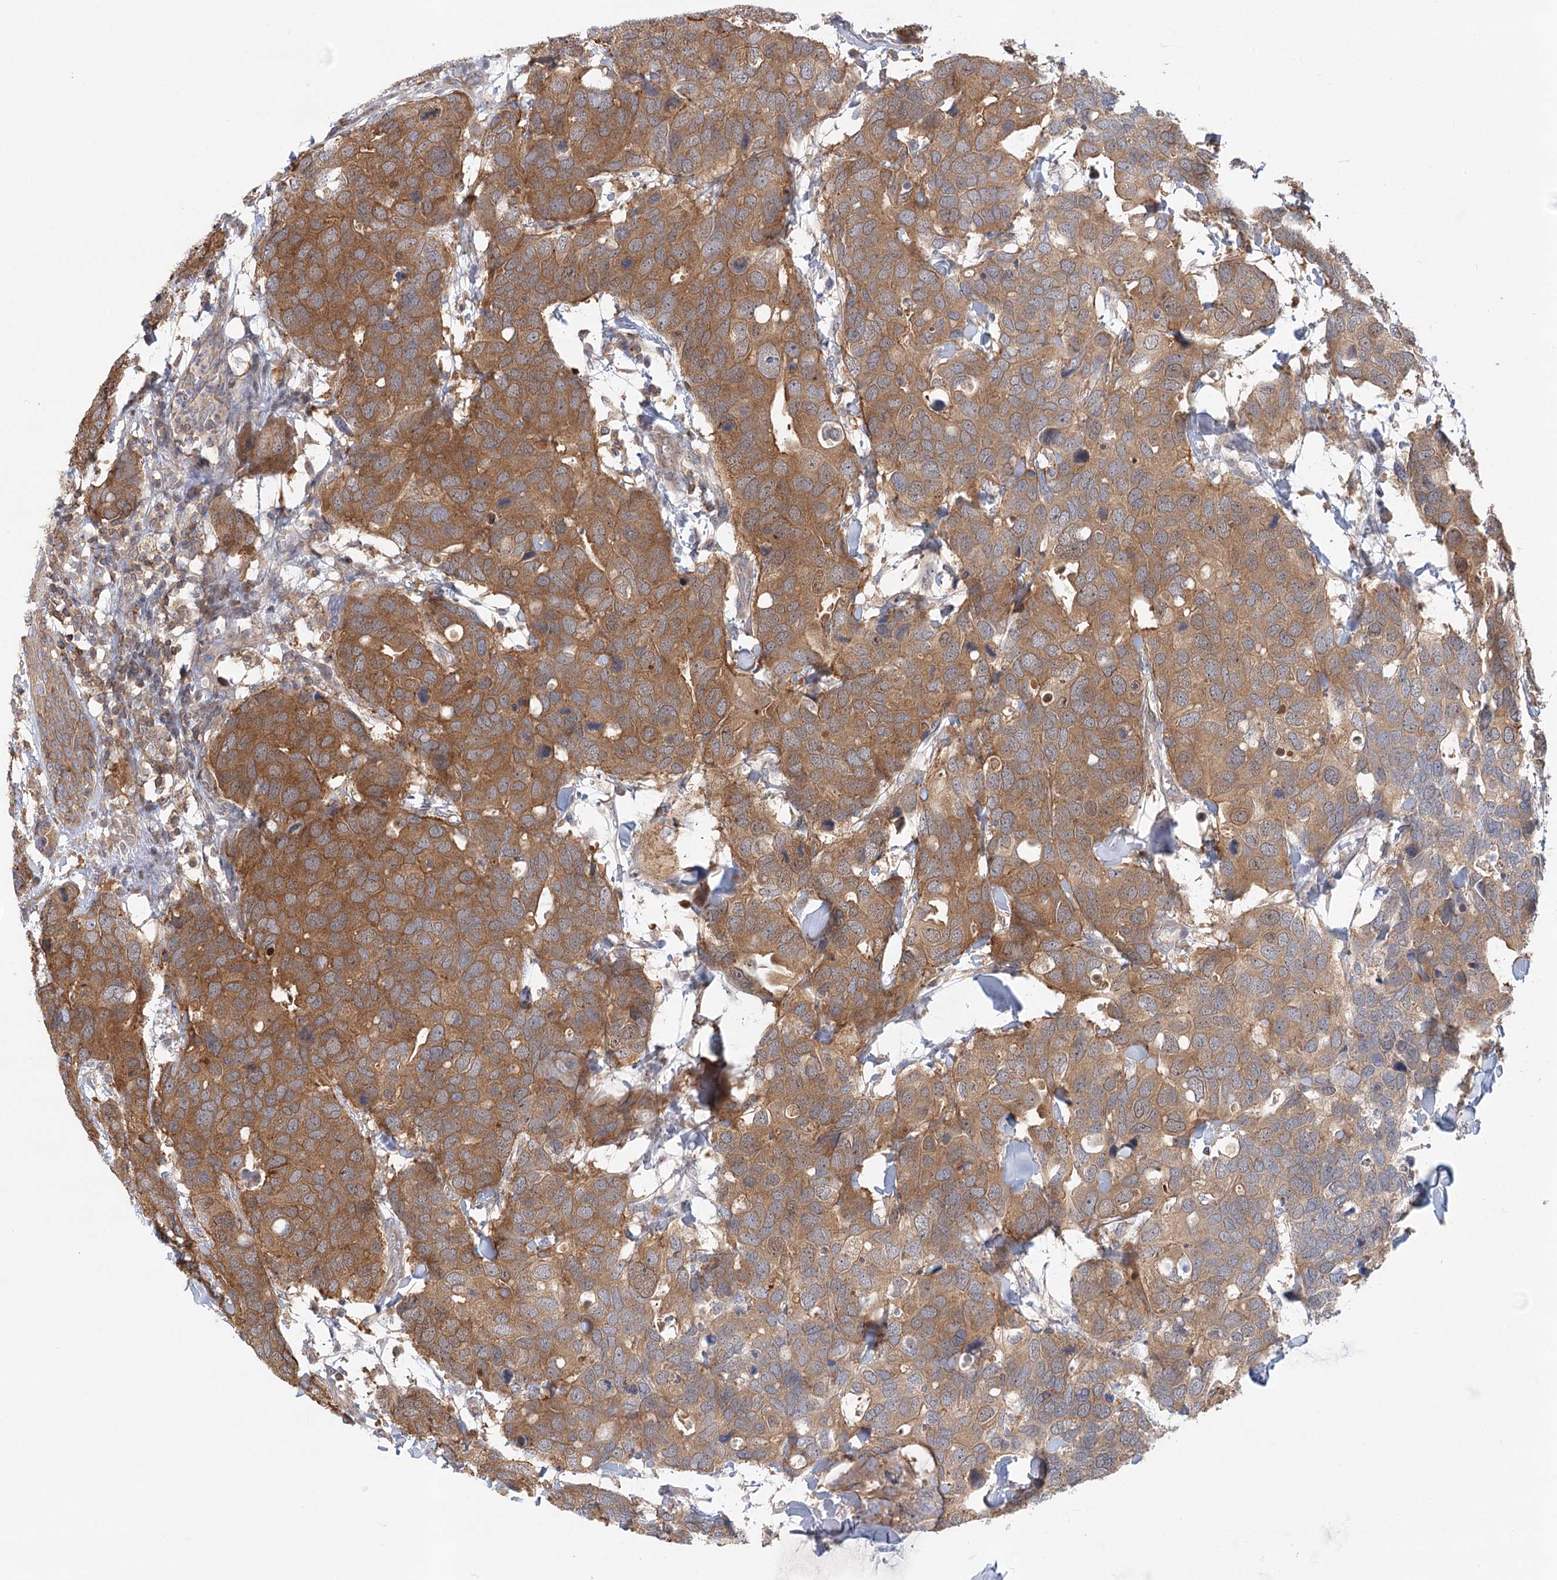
{"staining": {"intensity": "moderate", "quantity": ">75%", "location": "cytoplasmic/membranous"}, "tissue": "breast cancer", "cell_type": "Tumor cells", "image_type": "cancer", "snomed": [{"axis": "morphology", "description": "Duct carcinoma"}, {"axis": "topography", "description": "Breast"}], "caption": "A brown stain highlights moderate cytoplasmic/membranous staining of a protein in intraductal carcinoma (breast) tumor cells.", "gene": "UMPS", "patient": {"sex": "female", "age": 83}}